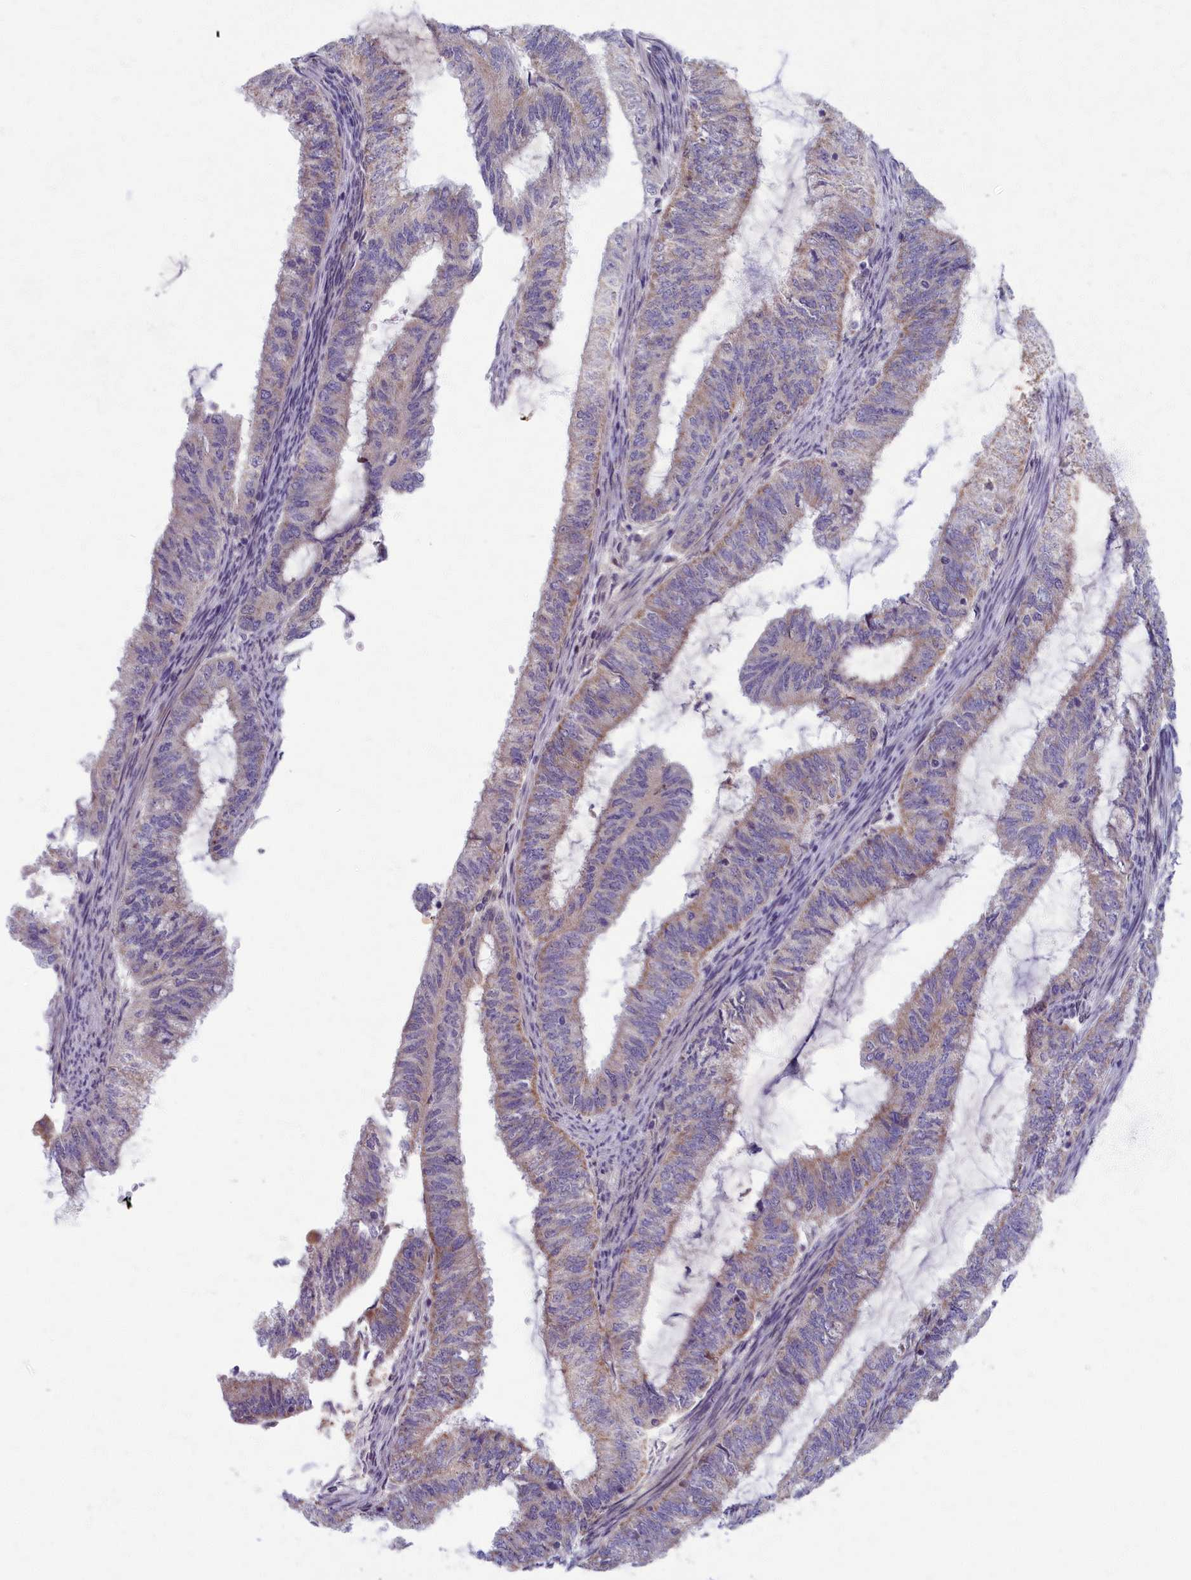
{"staining": {"intensity": "weak", "quantity": "25%-75%", "location": "cytoplasmic/membranous"}, "tissue": "endometrial cancer", "cell_type": "Tumor cells", "image_type": "cancer", "snomed": [{"axis": "morphology", "description": "Adenocarcinoma, NOS"}, {"axis": "topography", "description": "Endometrium"}], "caption": "The immunohistochemical stain shows weak cytoplasmic/membranous staining in tumor cells of endometrial cancer tissue.", "gene": "MRPS25", "patient": {"sex": "female", "age": 51}}